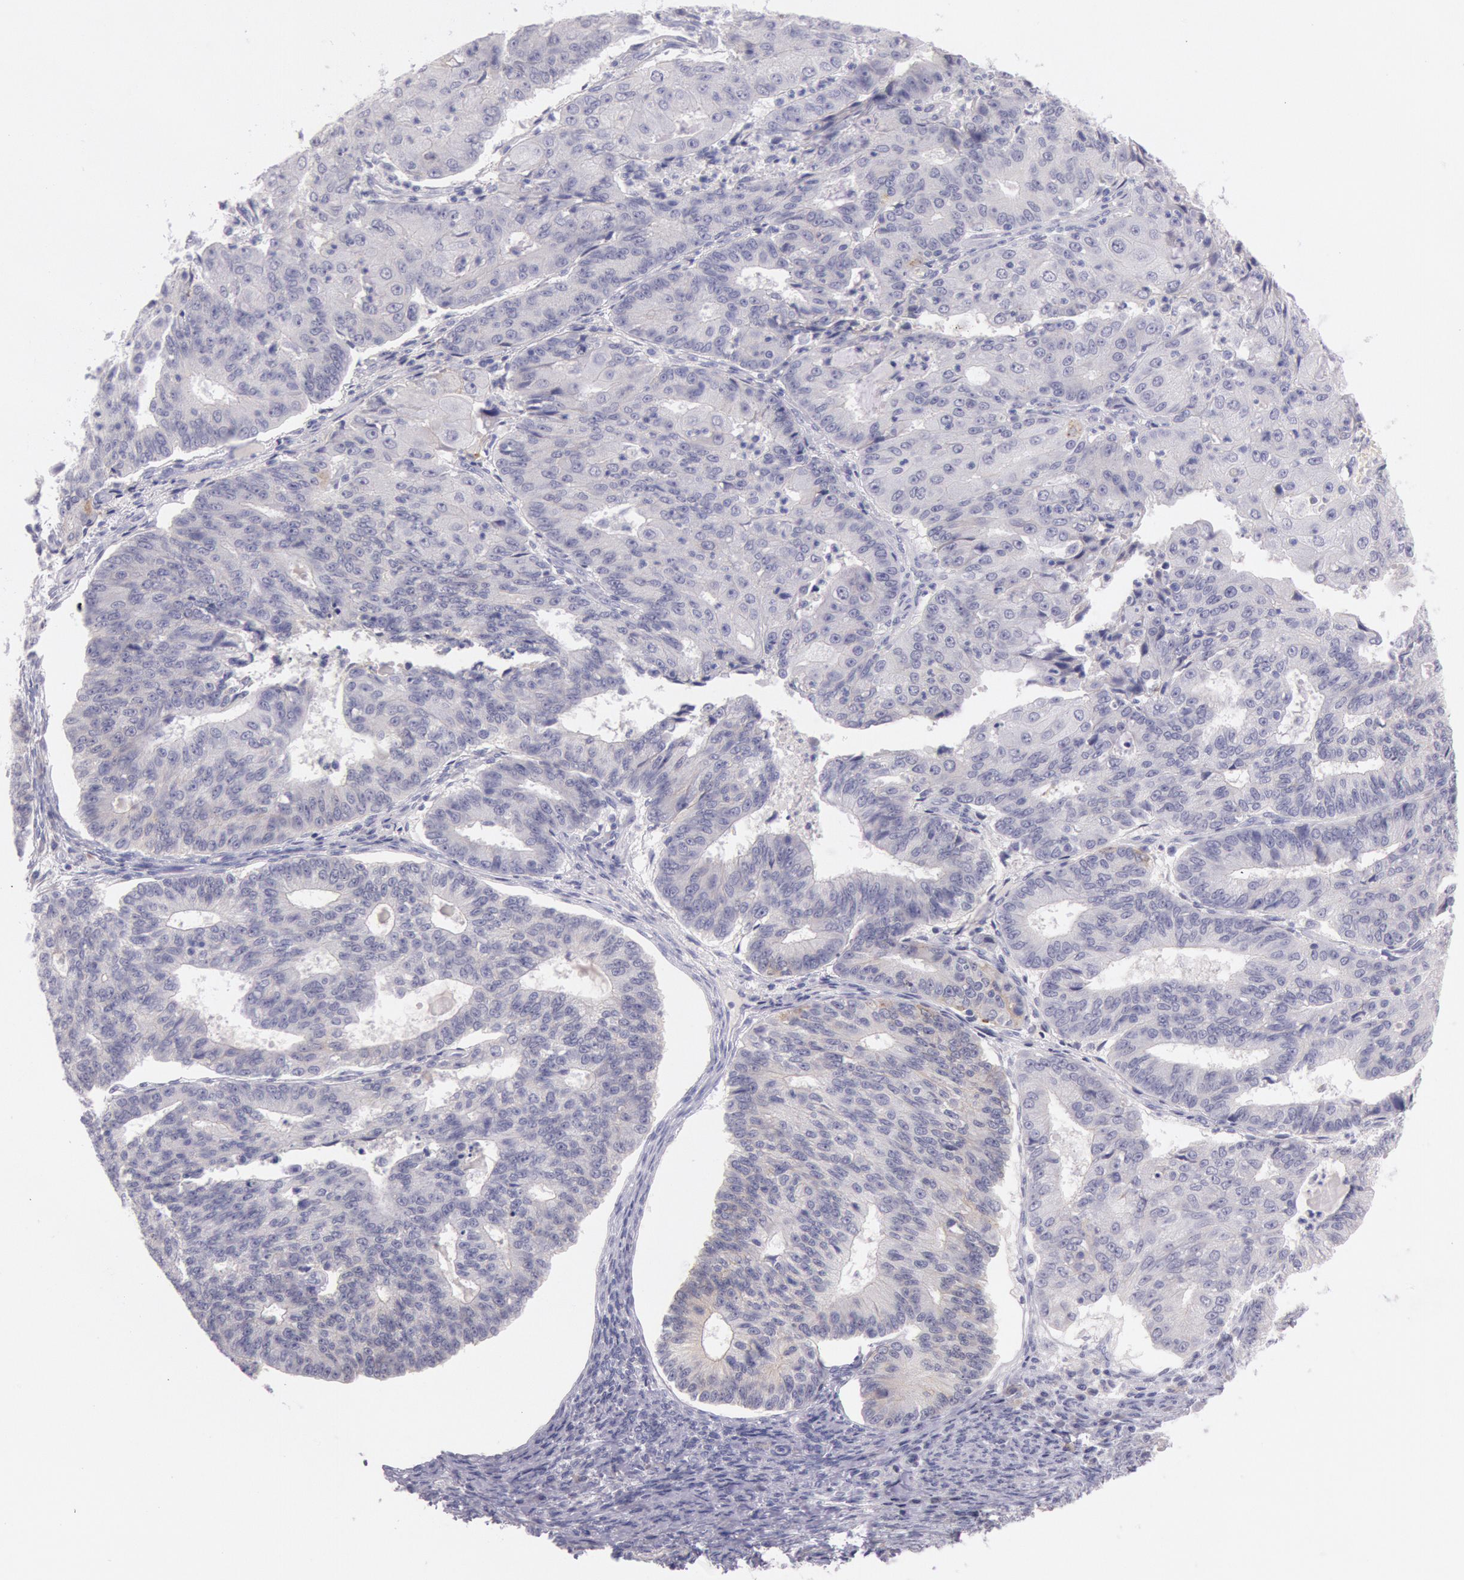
{"staining": {"intensity": "weak", "quantity": "25%-75%", "location": "cytoplasmic/membranous"}, "tissue": "endometrial cancer", "cell_type": "Tumor cells", "image_type": "cancer", "snomed": [{"axis": "morphology", "description": "Adenocarcinoma, NOS"}, {"axis": "topography", "description": "Endometrium"}], "caption": "Immunohistochemistry (IHC) (DAB) staining of endometrial cancer (adenocarcinoma) demonstrates weak cytoplasmic/membranous protein positivity in about 25%-75% of tumor cells.", "gene": "EGFR", "patient": {"sex": "female", "age": 56}}